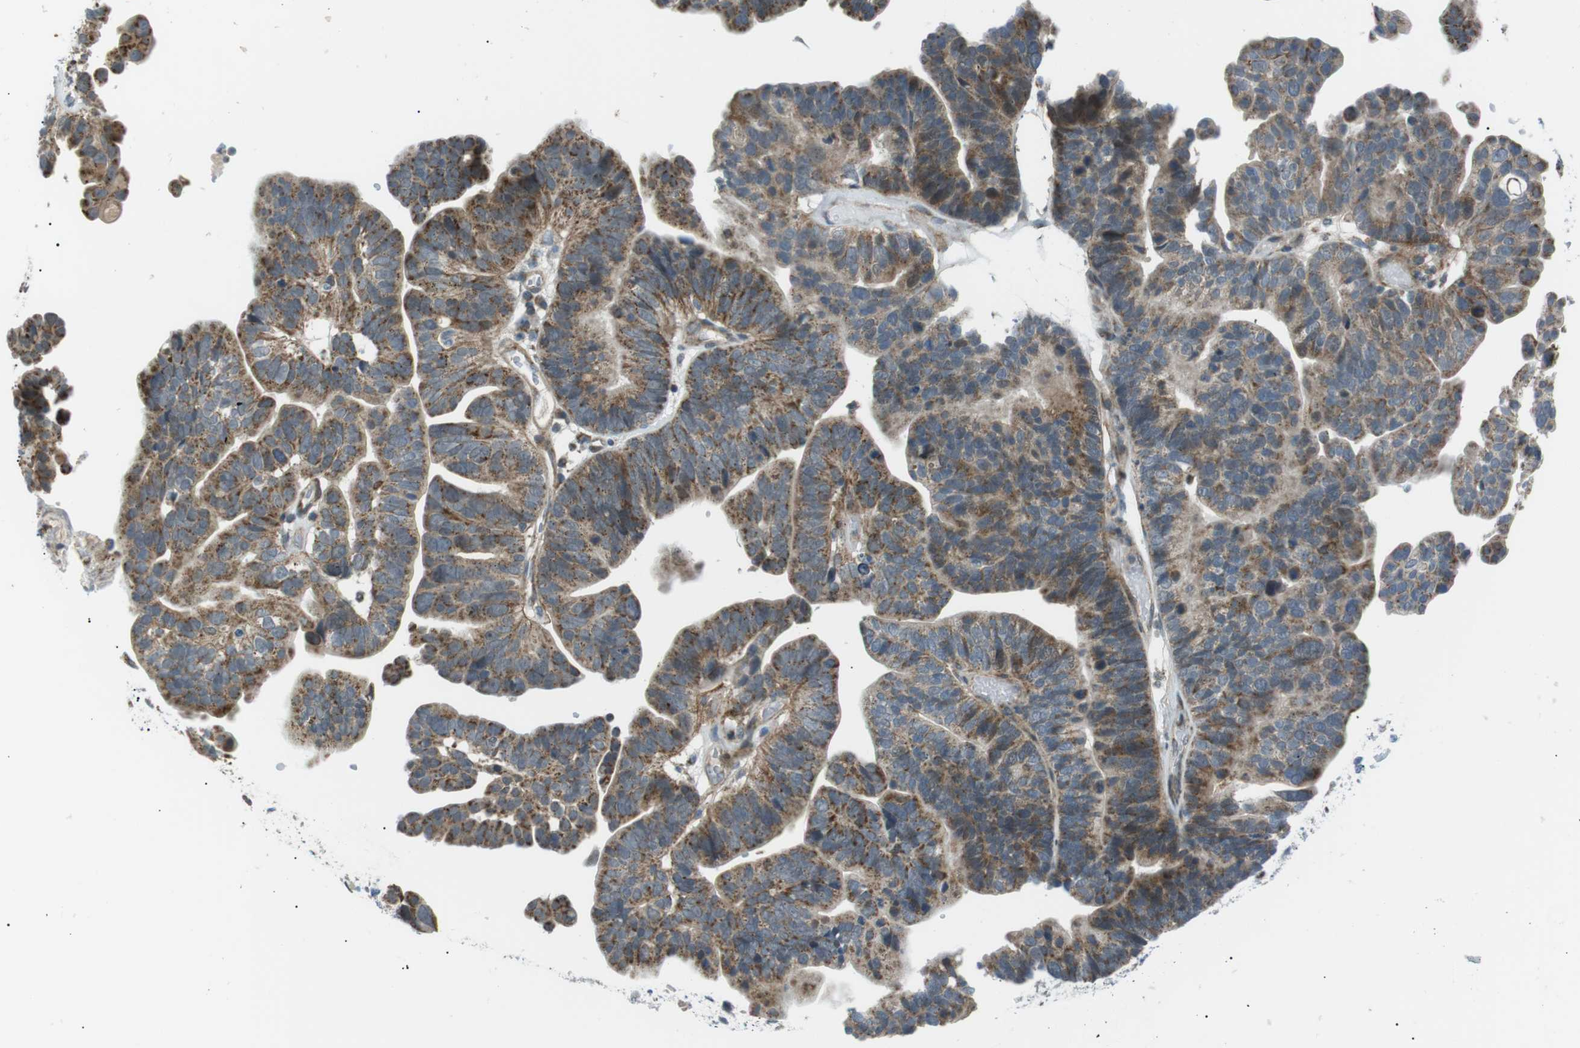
{"staining": {"intensity": "moderate", "quantity": ">75%", "location": "cytoplasmic/membranous"}, "tissue": "ovarian cancer", "cell_type": "Tumor cells", "image_type": "cancer", "snomed": [{"axis": "morphology", "description": "Cystadenocarcinoma, serous, NOS"}, {"axis": "topography", "description": "Ovary"}], "caption": "DAB (3,3'-diaminobenzidine) immunohistochemical staining of ovarian cancer exhibits moderate cytoplasmic/membranous protein staining in about >75% of tumor cells.", "gene": "ARID5B", "patient": {"sex": "female", "age": 56}}